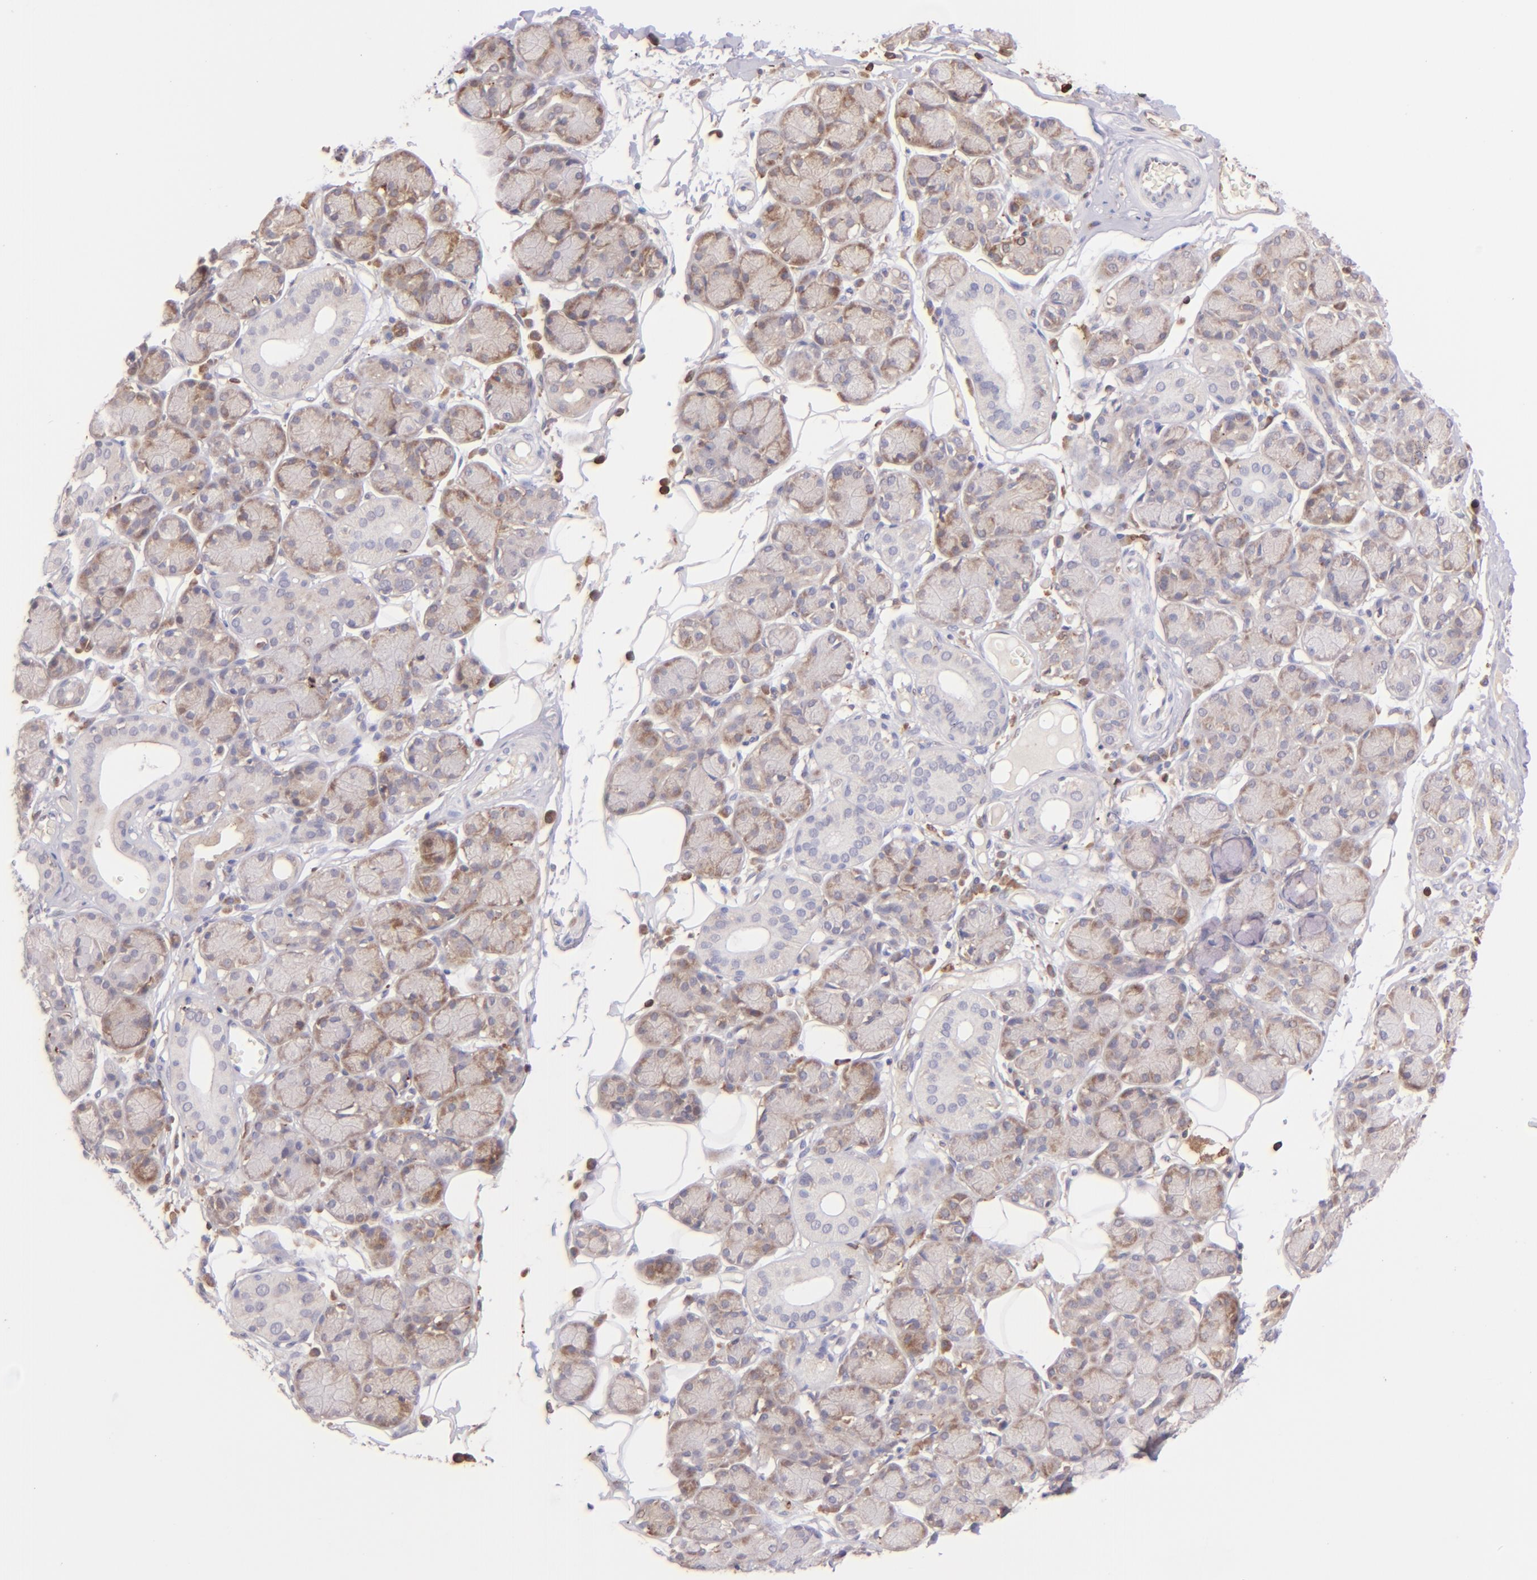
{"staining": {"intensity": "weak", "quantity": "25%-75%", "location": "cytoplasmic/membranous"}, "tissue": "salivary gland", "cell_type": "Glandular cells", "image_type": "normal", "snomed": [{"axis": "morphology", "description": "Normal tissue, NOS"}, {"axis": "topography", "description": "Salivary gland"}], "caption": "An IHC photomicrograph of benign tissue is shown. Protein staining in brown highlights weak cytoplasmic/membranous positivity in salivary gland within glandular cells.", "gene": "BTK", "patient": {"sex": "male", "age": 54}}